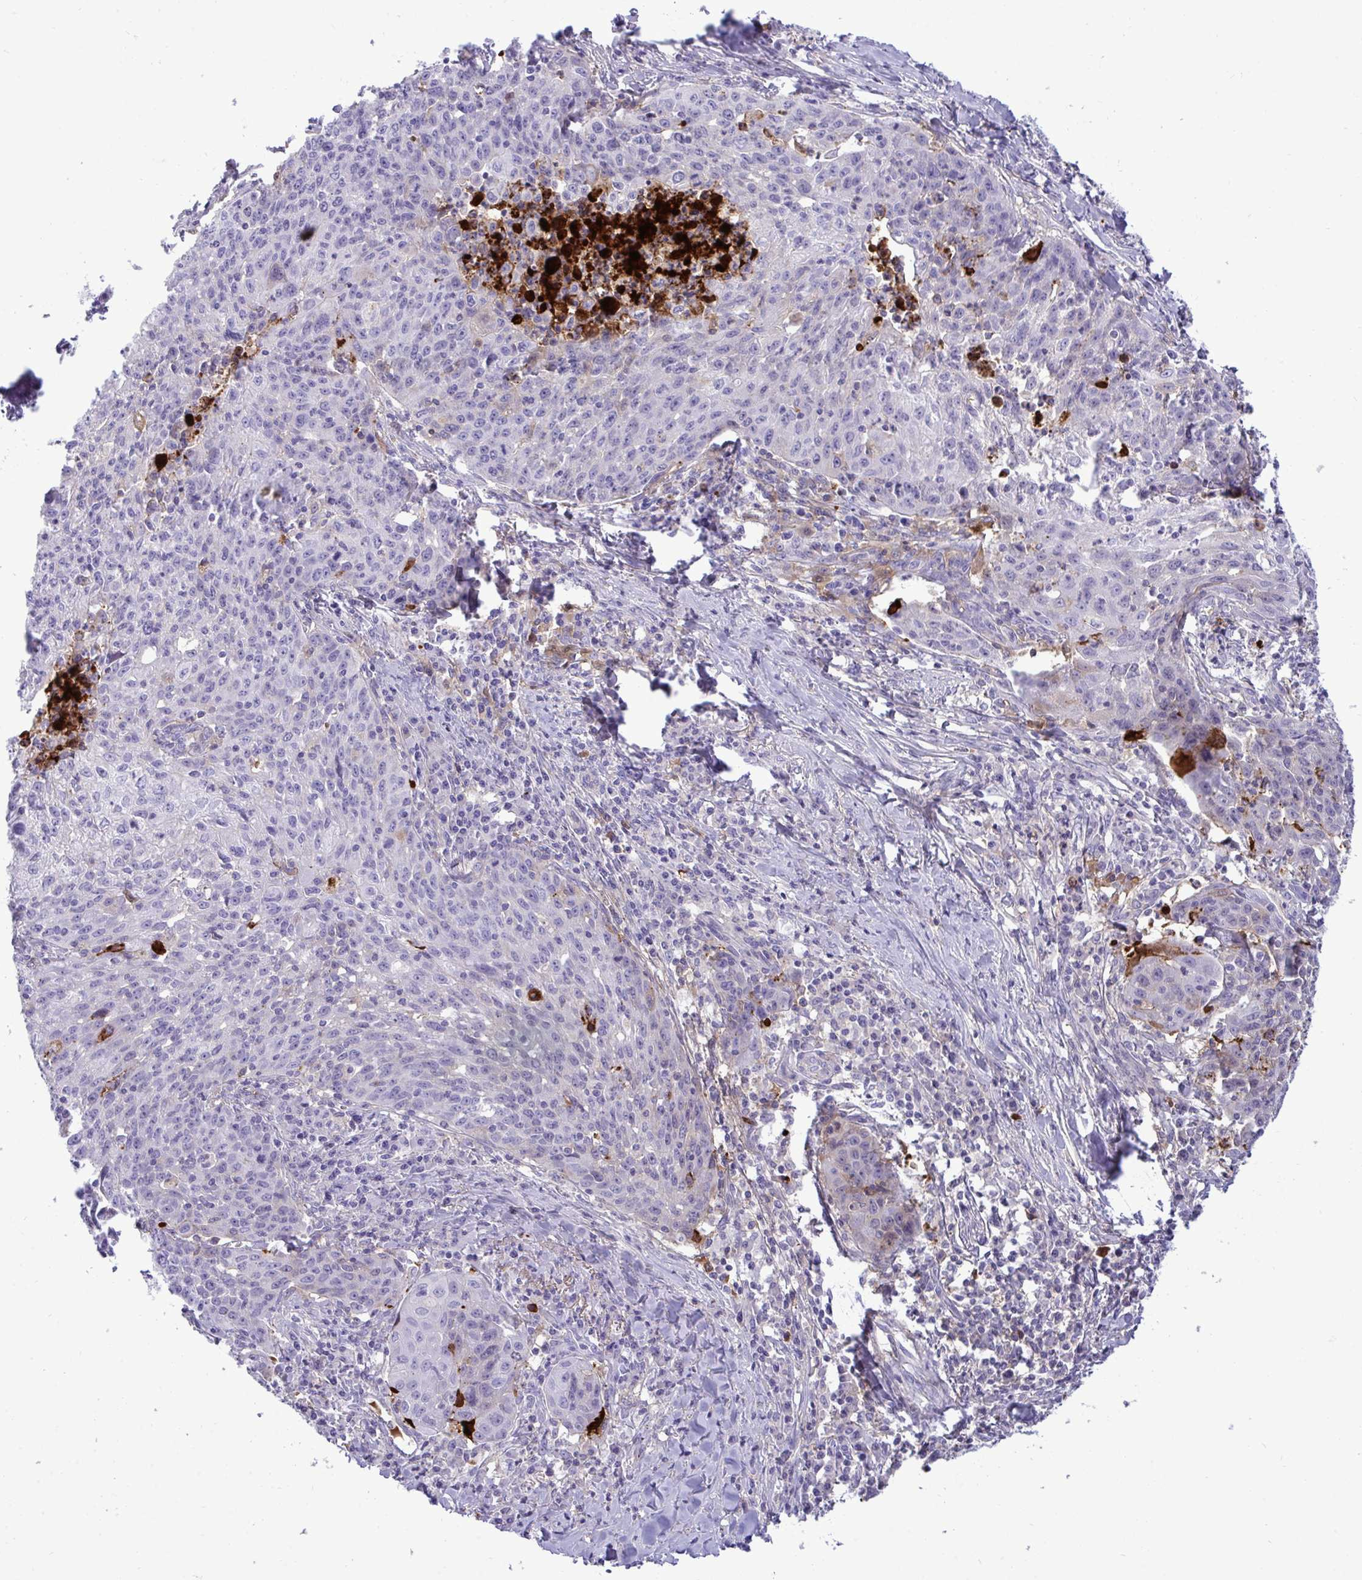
{"staining": {"intensity": "negative", "quantity": "none", "location": "none"}, "tissue": "lung cancer", "cell_type": "Tumor cells", "image_type": "cancer", "snomed": [{"axis": "morphology", "description": "Squamous cell carcinoma, NOS"}, {"axis": "morphology", "description": "Squamous cell carcinoma, metastatic, NOS"}, {"axis": "topography", "description": "Bronchus"}, {"axis": "topography", "description": "Lung"}], "caption": "Tumor cells show no significant staining in lung cancer (metastatic squamous cell carcinoma).", "gene": "F2", "patient": {"sex": "male", "age": 62}}